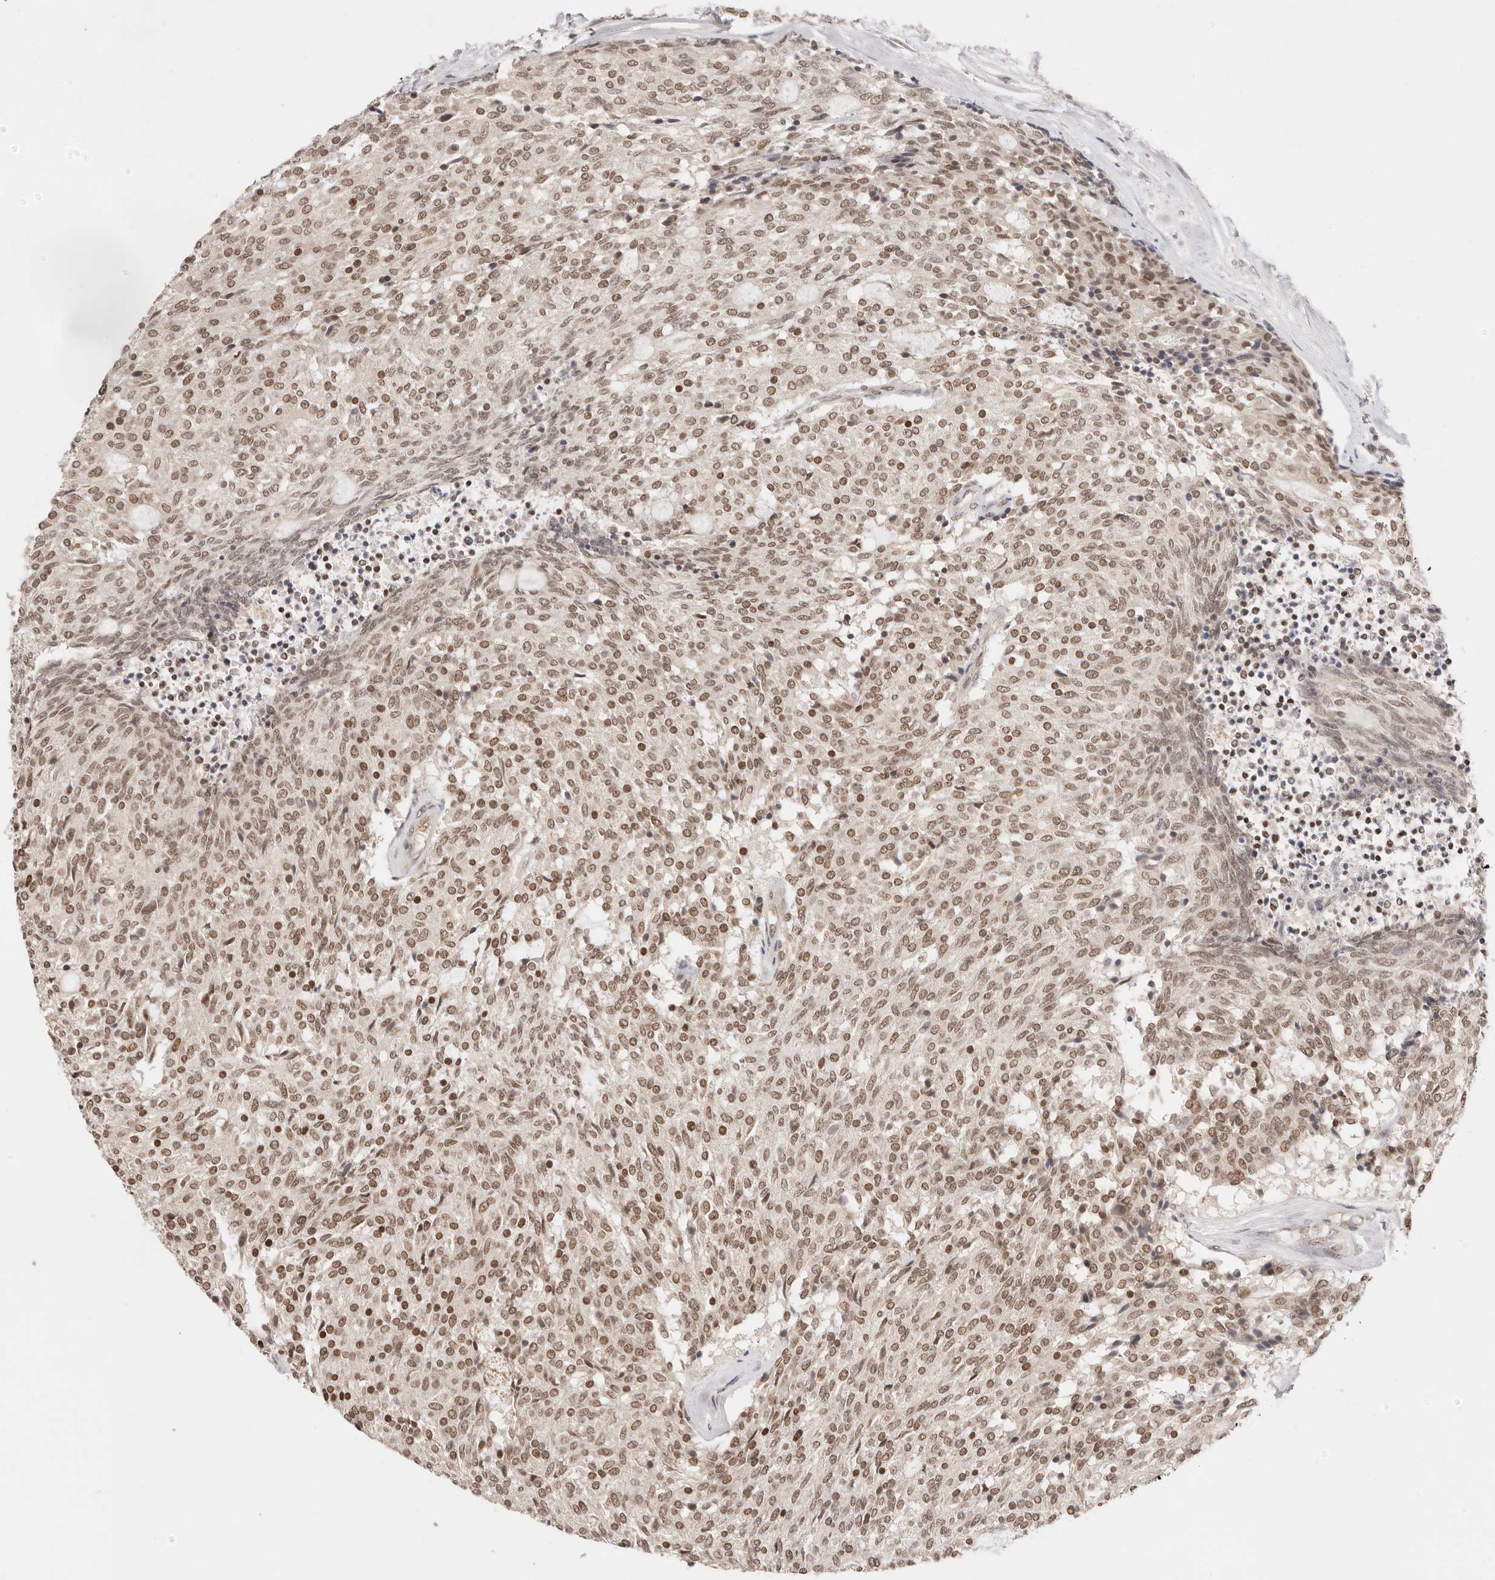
{"staining": {"intensity": "moderate", "quantity": ">75%", "location": "nuclear"}, "tissue": "carcinoid", "cell_type": "Tumor cells", "image_type": "cancer", "snomed": [{"axis": "morphology", "description": "Carcinoid, malignant, NOS"}, {"axis": "topography", "description": "Pancreas"}], "caption": "The photomicrograph reveals immunohistochemical staining of carcinoid (malignant). There is moderate nuclear staining is identified in approximately >75% of tumor cells.", "gene": "RFC3", "patient": {"sex": "female", "age": 54}}